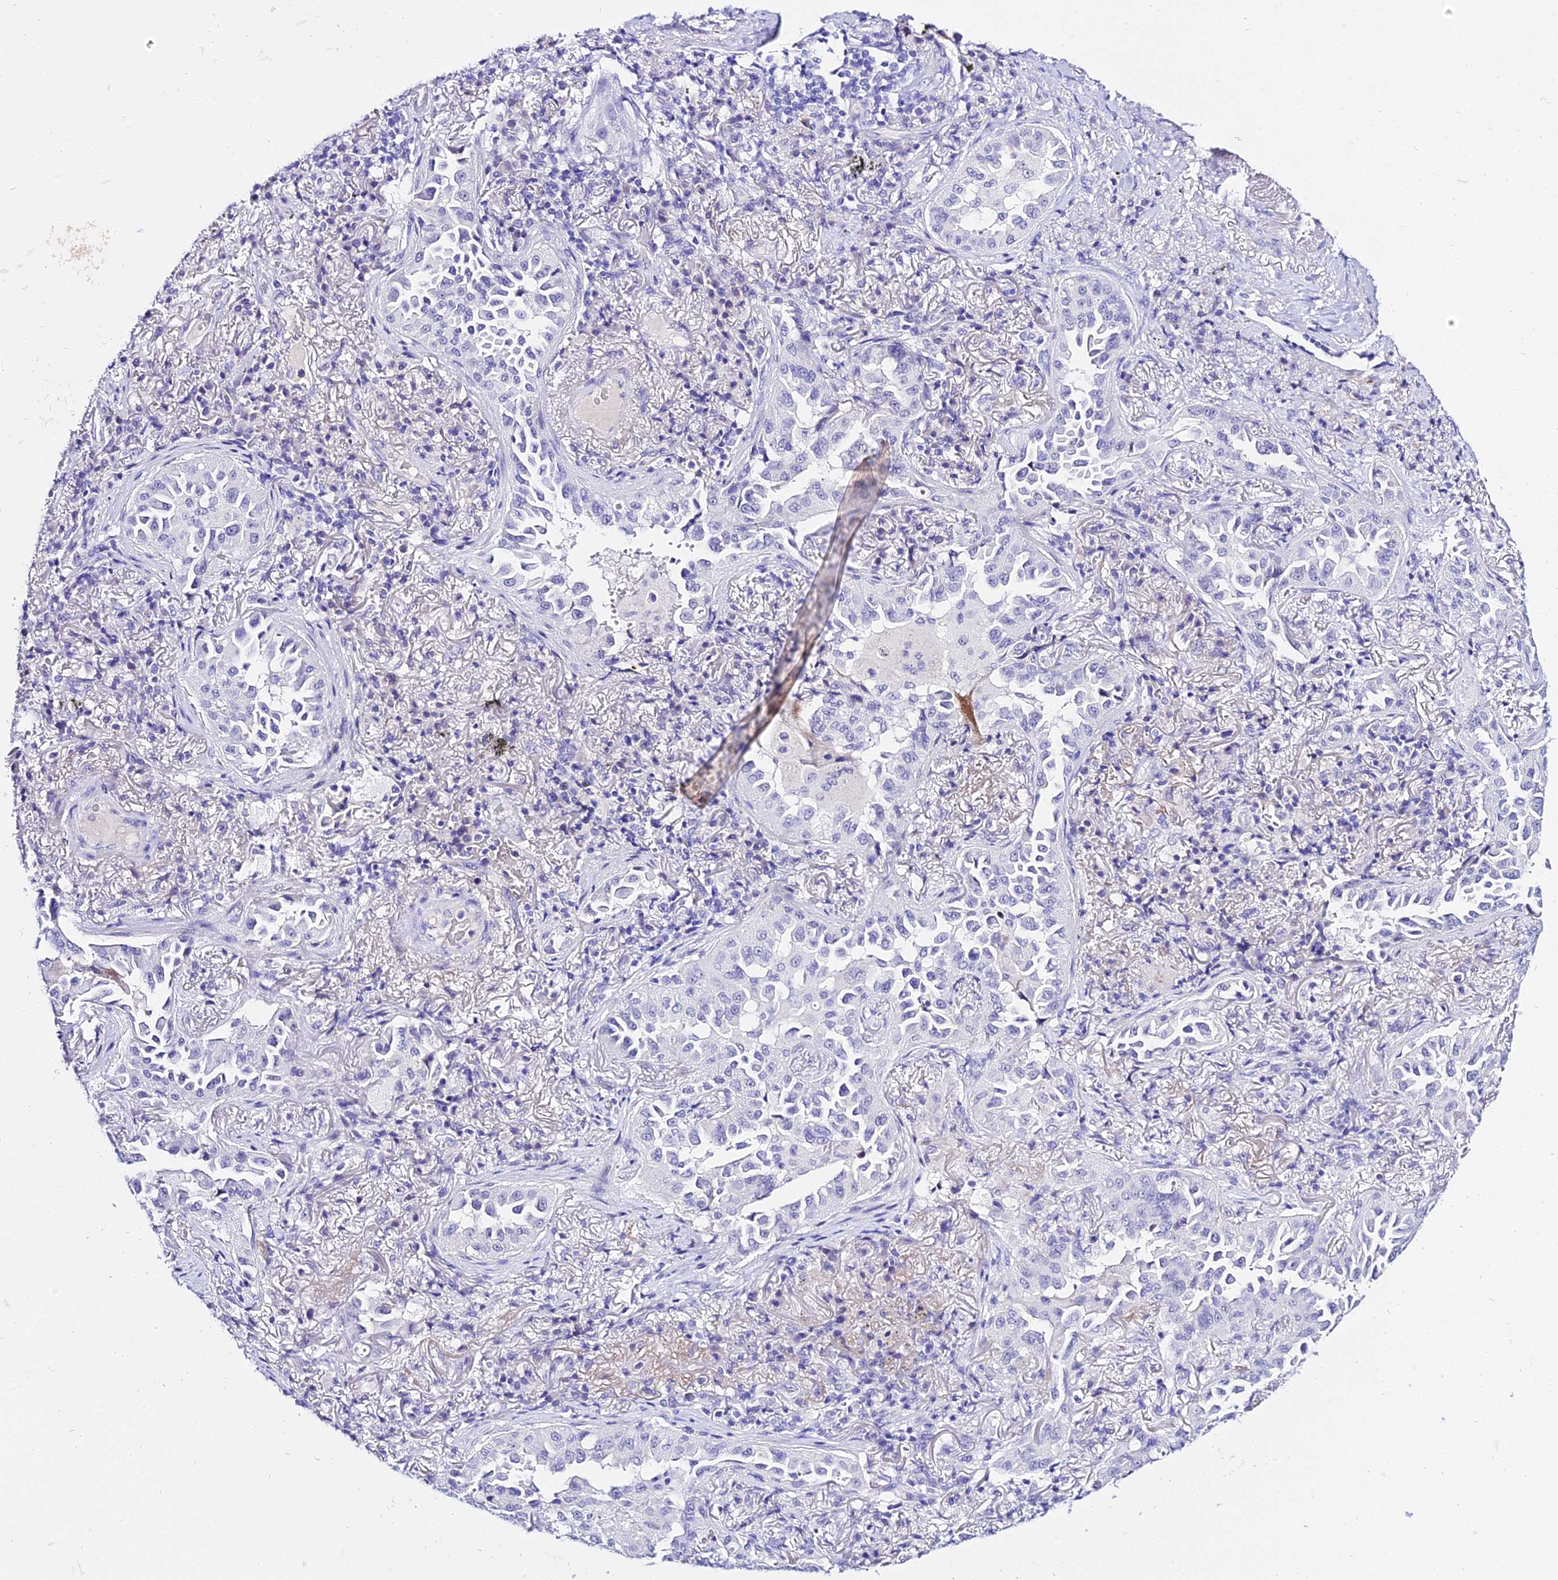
{"staining": {"intensity": "negative", "quantity": "none", "location": "none"}, "tissue": "lung cancer", "cell_type": "Tumor cells", "image_type": "cancer", "snomed": [{"axis": "morphology", "description": "Adenocarcinoma, NOS"}, {"axis": "topography", "description": "Lung"}], "caption": "Tumor cells are negative for brown protein staining in adenocarcinoma (lung).", "gene": "DEFB106A", "patient": {"sex": "female", "age": 69}}